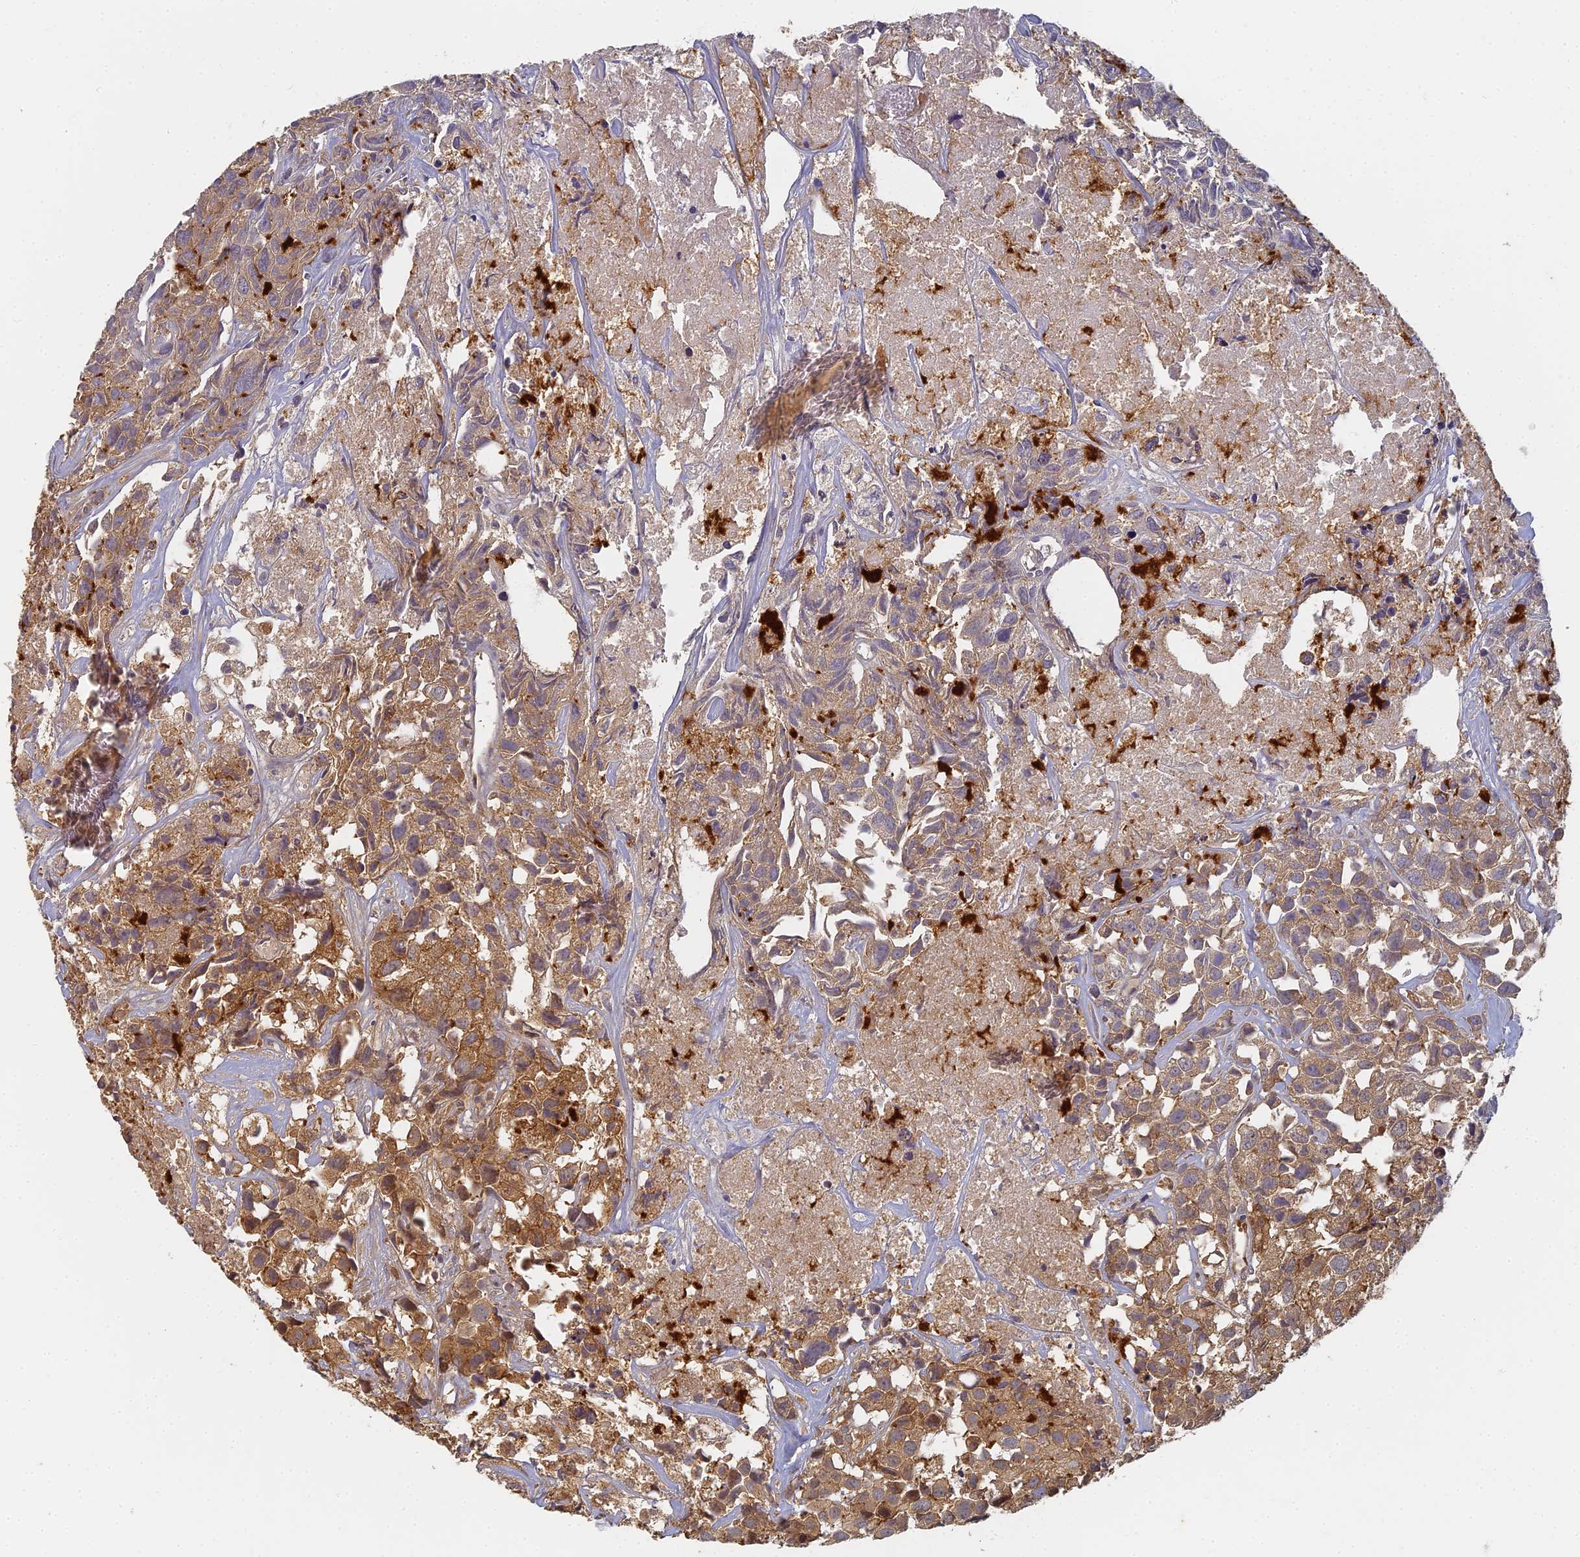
{"staining": {"intensity": "moderate", "quantity": ">75%", "location": "cytoplasmic/membranous"}, "tissue": "urothelial cancer", "cell_type": "Tumor cells", "image_type": "cancer", "snomed": [{"axis": "morphology", "description": "Urothelial carcinoma, High grade"}, {"axis": "topography", "description": "Urinary bladder"}], "caption": "Tumor cells show moderate cytoplasmic/membranous expression in approximately >75% of cells in high-grade urothelial carcinoma. Nuclei are stained in blue.", "gene": "INO80D", "patient": {"sex": "female", "age": 75}}